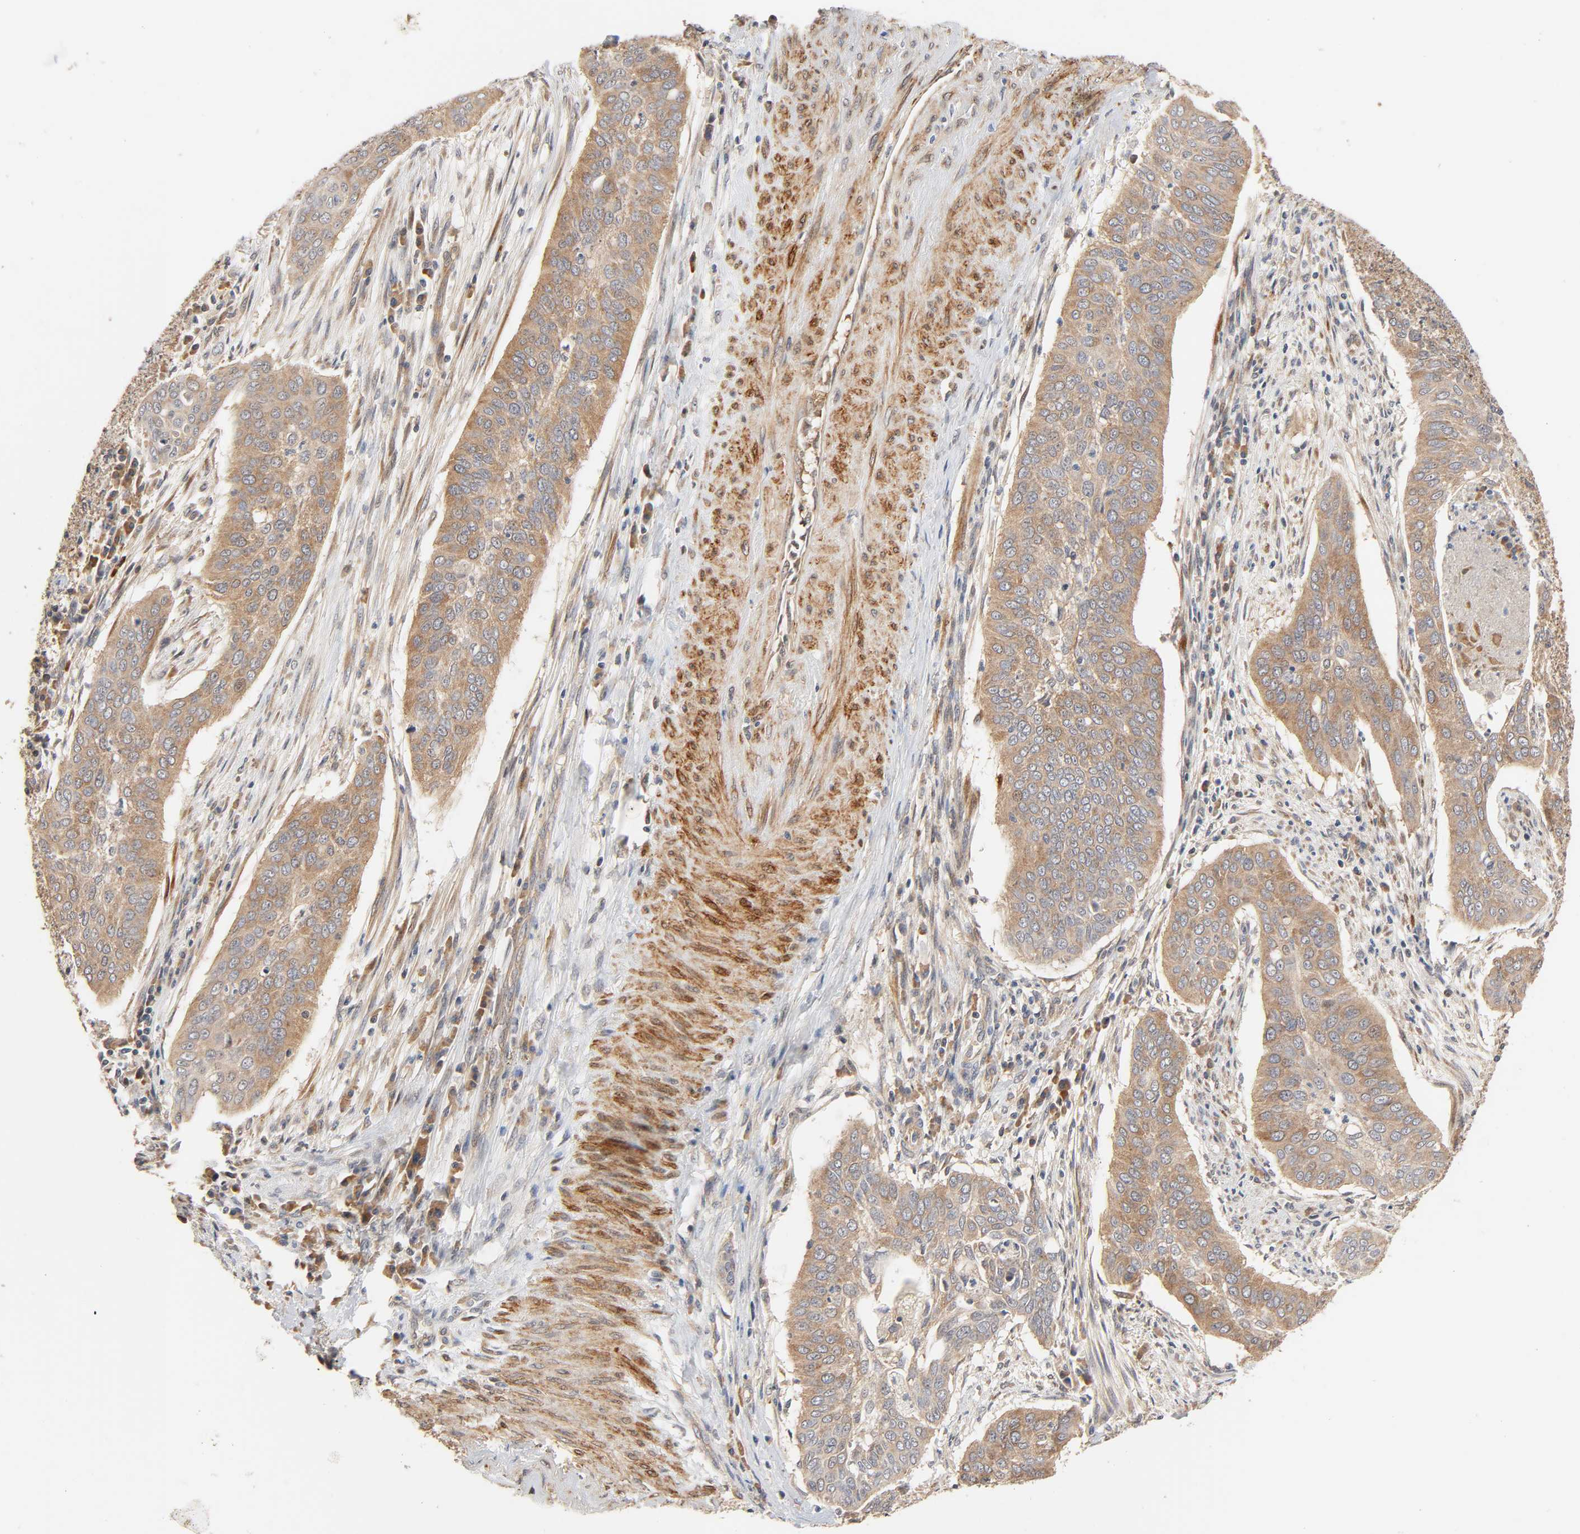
{"staining": {"intensity": "moderate", "quantity": ">75%", "location": "cytoplasmic/membranous"}, "tissue": "cervical cancer", "cell_type": "Tumor cells", "image_type": "cancer", "snomed": [{"axis": "morphology", "description": "Squamous cell carcinoma, NOS"}, {"axis": "topography", "description": "Cervix"}], "caption": "This is an image of immunohistochemistry (IHC) staining of cervical cancer (squamous cell carcinoma), which shows moderate expression in the cytoplasmic/membranous of tumor cells.", "gene": "NEMF", "patient": {"sex": "female", "age": 39}}